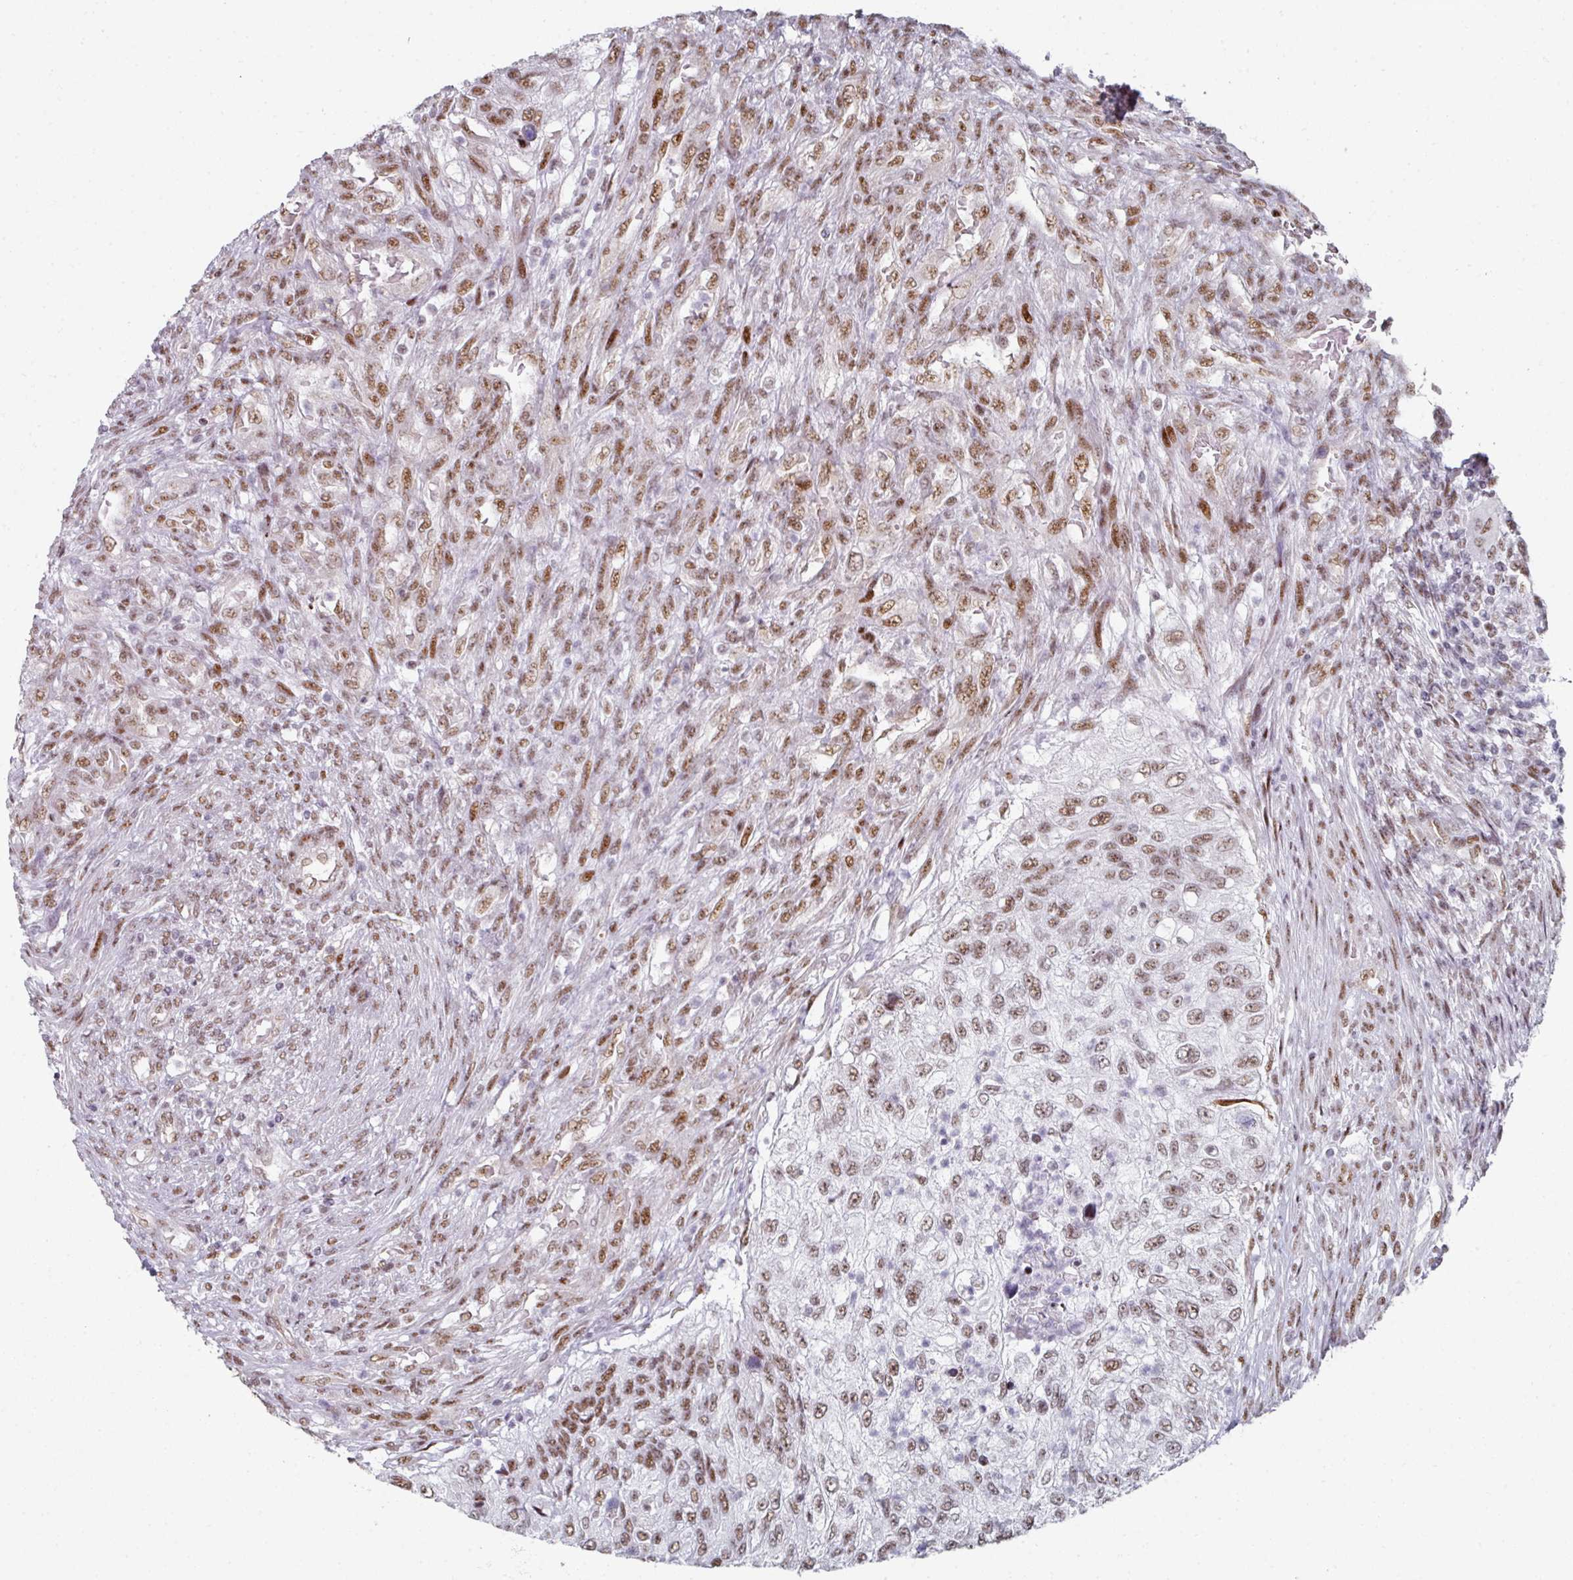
{"staining": {"intensity": "moderate", "quantity": ">75%", "location": "nuclear"}, "tissue": "urothelial cancer", "cell_type": "Tumor cells", "image_type": "cancer", "snomed": [{"axis": "morphology", "description": "Urothelial carcinoma, High grade"}, {"axis": "topography", "description": "Urinary bladder"}], "caption": "IHC image of neoplastic tissue: urothelial carcinoma (high-grade) stained using immunohistochemistry shows medium levels of moderate protein expression localized specifically in the nuclear of tumor cells, appearing as a nuclear brown color.", "gene": "SF3B5", "patient": {"sex": "female", "age": 60}}